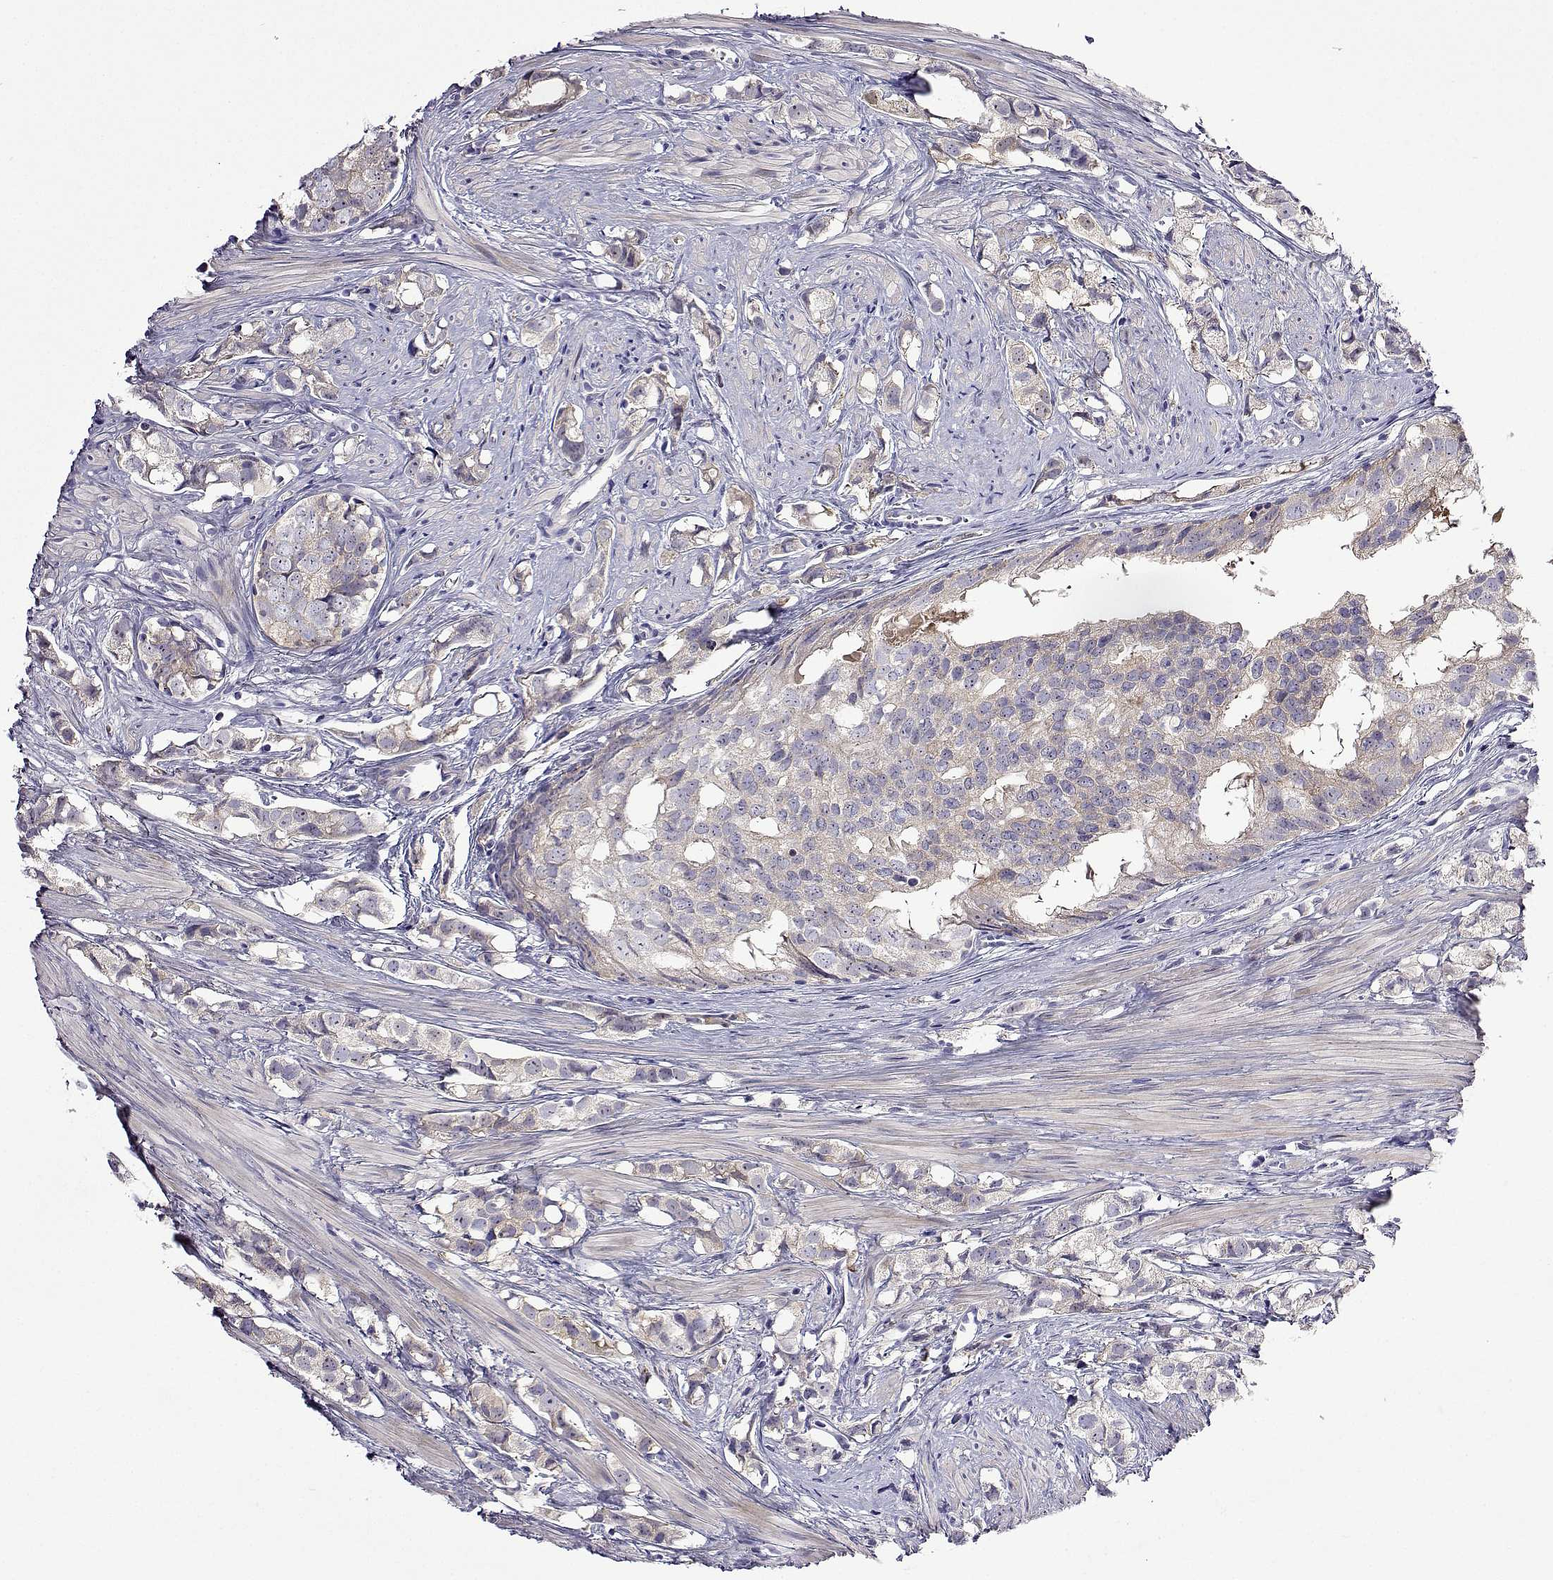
{"staining": {"intensity": "negative", "quantity": "none", "location": "none"}, "tissue": "prostate cancer", "cell_type": "Tumor cells", "image_type": "cancer", "snomed": [{"axis": "morphology", "description": "Adenocarcinoma, High grade"}, {"axis": "topography", "description": "Prostate"}], "caption": "IHC histopathology image of neoplastic tissue: prostate cancer (adenocarcinoma (high-grade)) stained with DAB demonstrates no significant protein expression in tumor cells.", "gene": "SULT2A1", "patient": {"sex": "male", "age": 58}}